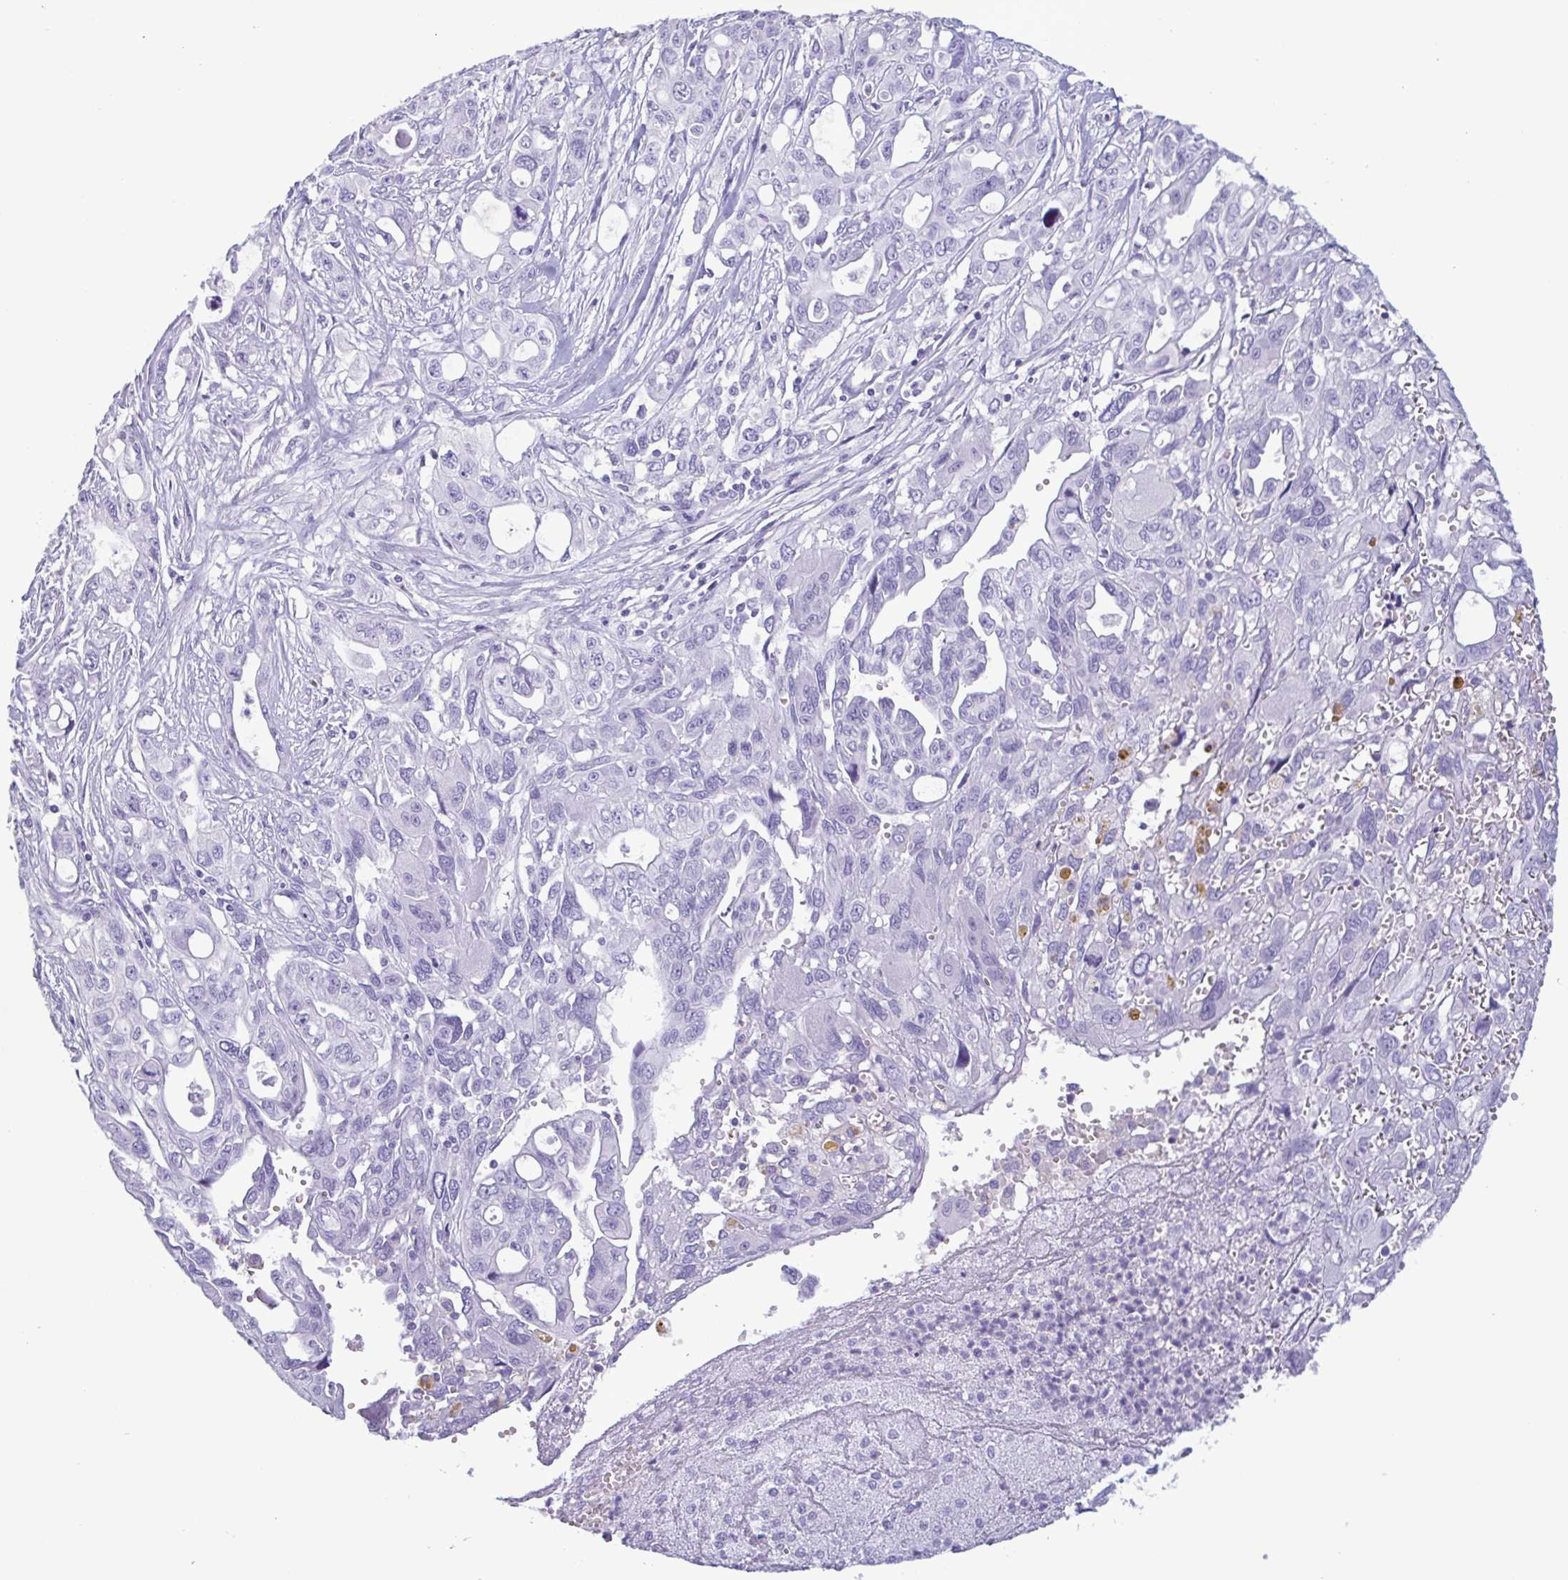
{"staining": {"intensity": "negative", "quantity": "none", "location": "none"}, "tissue": "pancreatic cancer", "cell_type": "Tumor cells", "image_type": "cancer", "snomed": [{"axis": "morphology", "description": "Adenocarcinoma, NOS"}, {"axis": "topography", "description": "Pancreas"}], "caption": "Immunohistochemistry photomicrograph of human adenocarcinoma (pancreatic) stained for a protein (brown), which exhibits no positivity in tumor cells.", "gene": "LTF", "patient": {"sex": "female", "age": 47}}